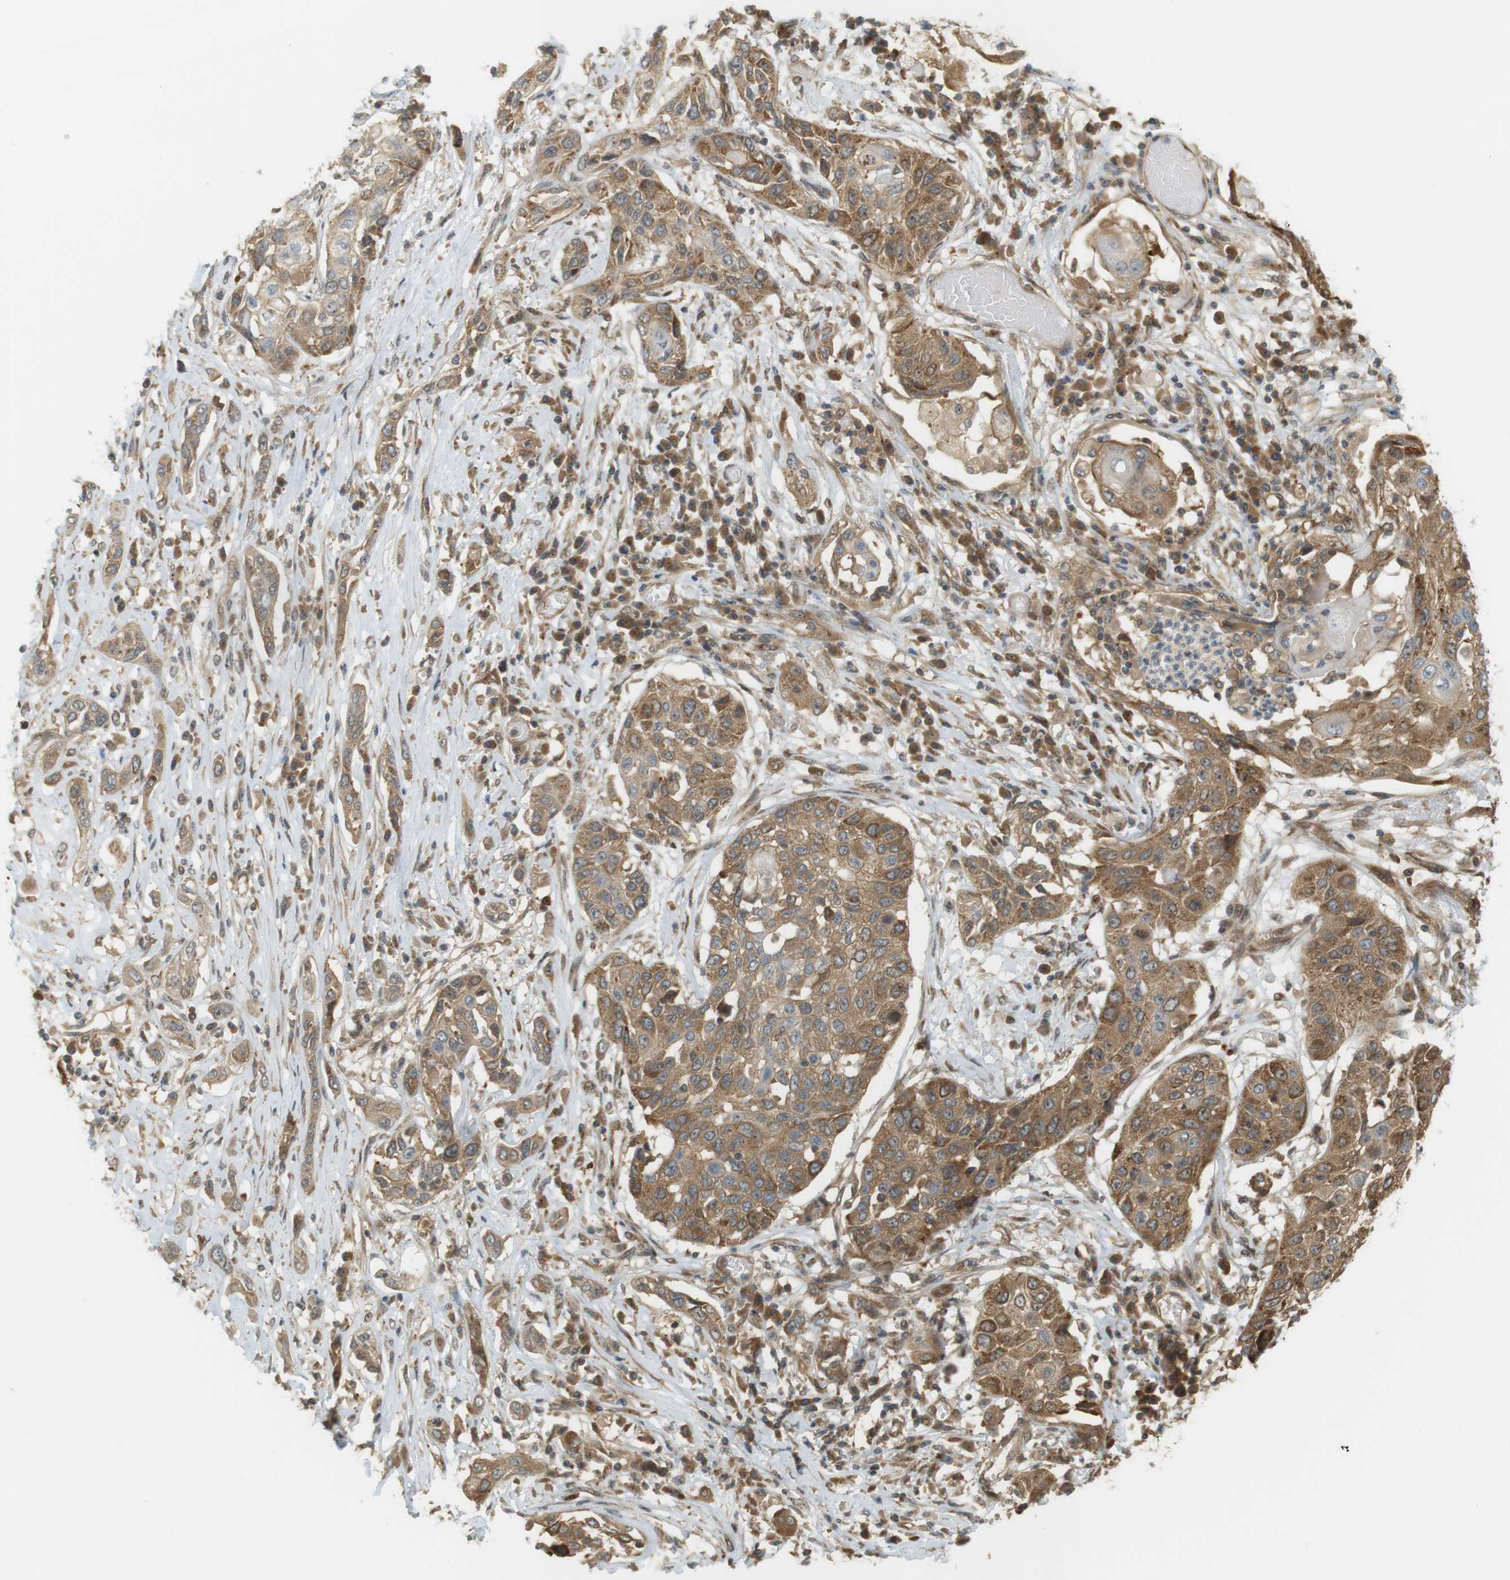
{"staining": {"intensity": "moderate", "quantity": ">75%", "location": "cytoplasmic/membranous,nuclear"}, "tissue": "lung cancer", "cell_type": "Tumor cells", "image_type": "cancer", "snomed": [{"axis": "morphology", "description": "Squamous cell carcinoma, NOS"}, {"axis": "topography", "description": "Lung"}], "caption": "The immunohistochemical stain labels moderate cytoplasmic/membranous and nuclear staining in tumor cells of lung cancer tissue.", "gene": "PA2G4", "patient": {"sex": "male", "age": 71}}